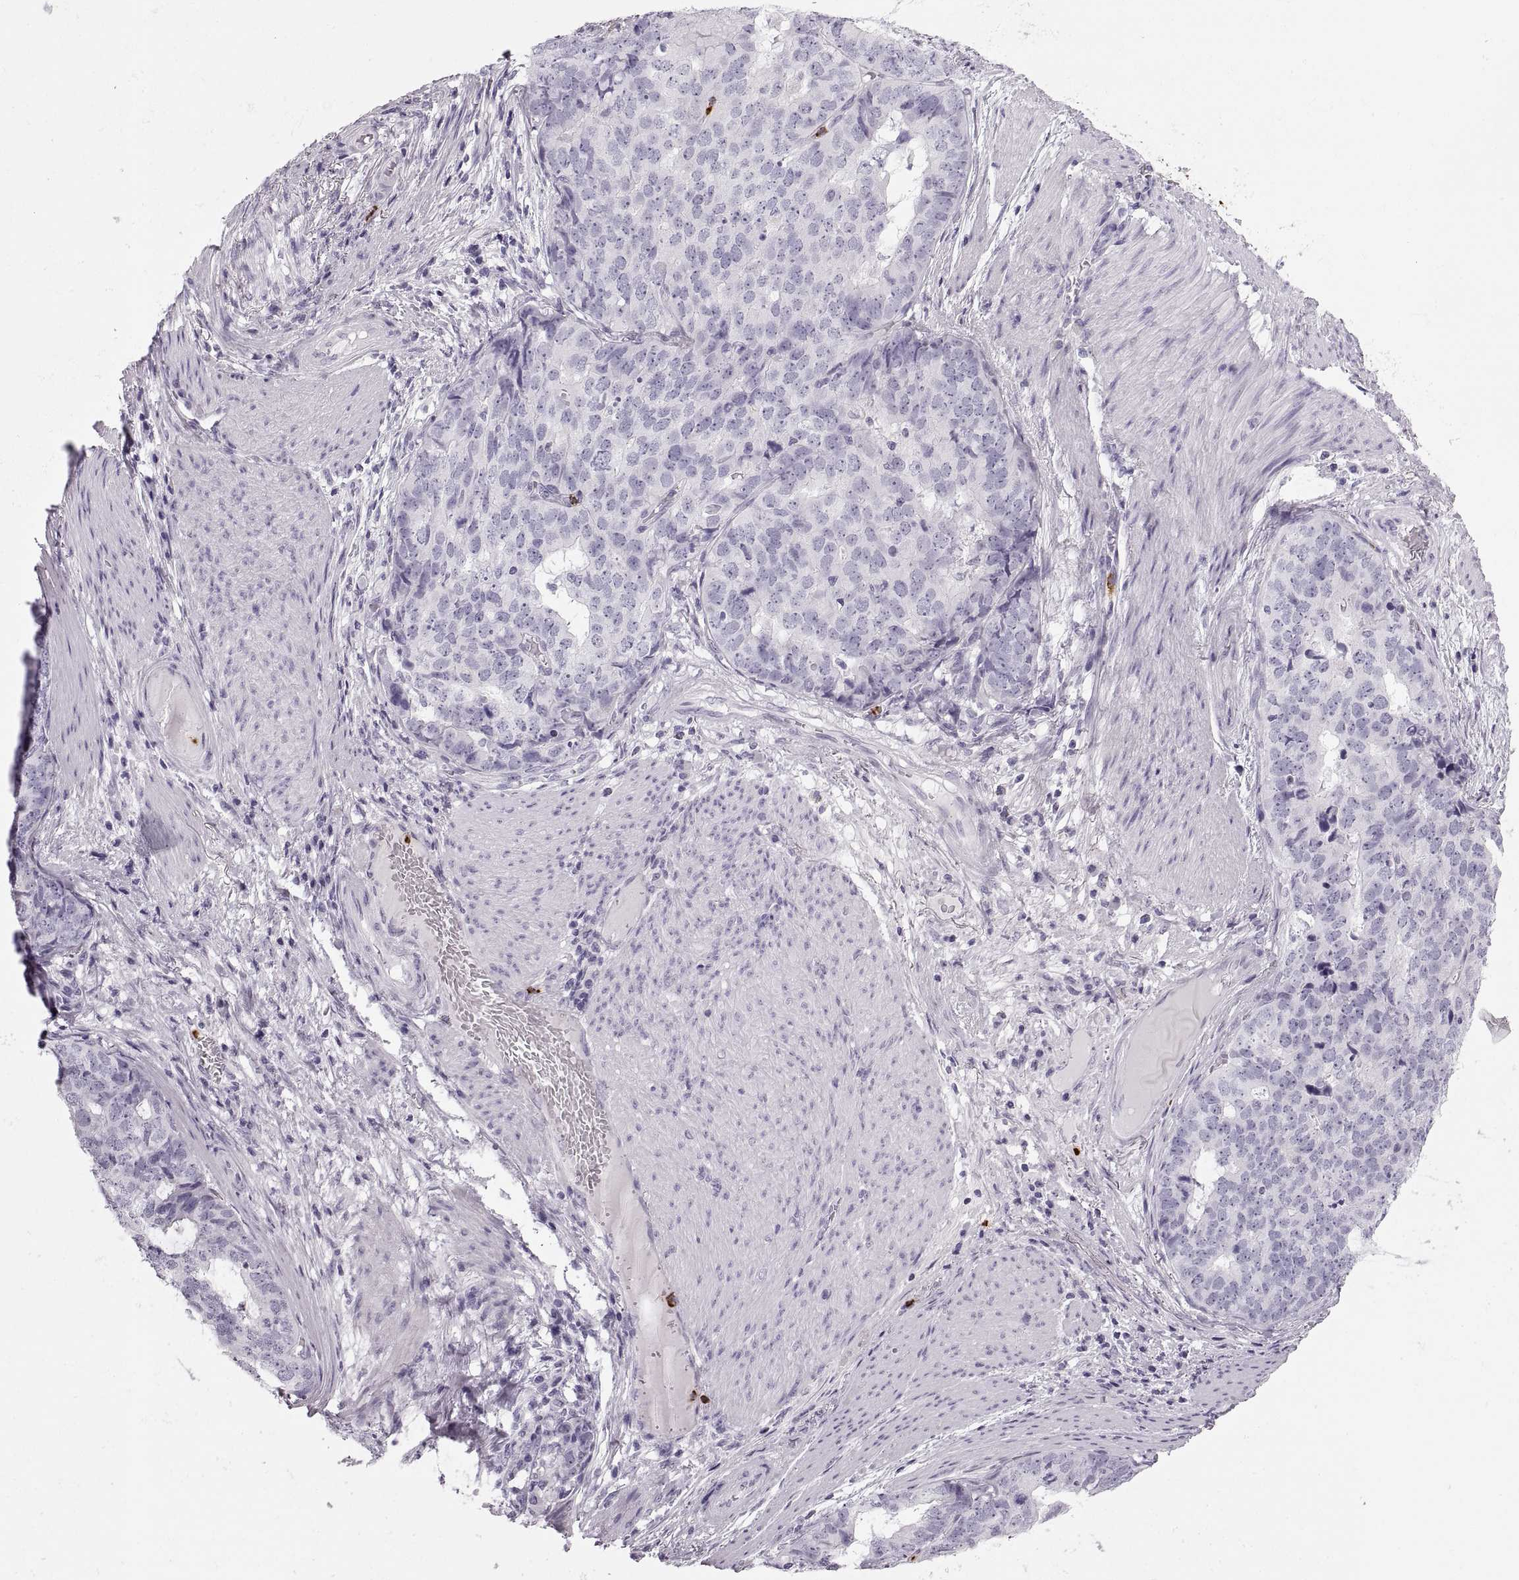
{"staining": {"intensity": "negative", "quantity": "none", "location": "none"}, "tissue": "stomach cancer", "cell_type": "Tumor cells", "image_type": "cancer", "snomed": [{"axis": "morphology", "description": "Adenocarcinoma, NOS"}, {"axis": "topography", "description": "Stomach"}], "caption": "A high-resolution image shows immunohistochemistry staining of adenocarcinoma (stomach), which reveals no significant positivity in tumor cells.", "gene": "MILR1", "patient": {"sex": "male", "age": 69}}